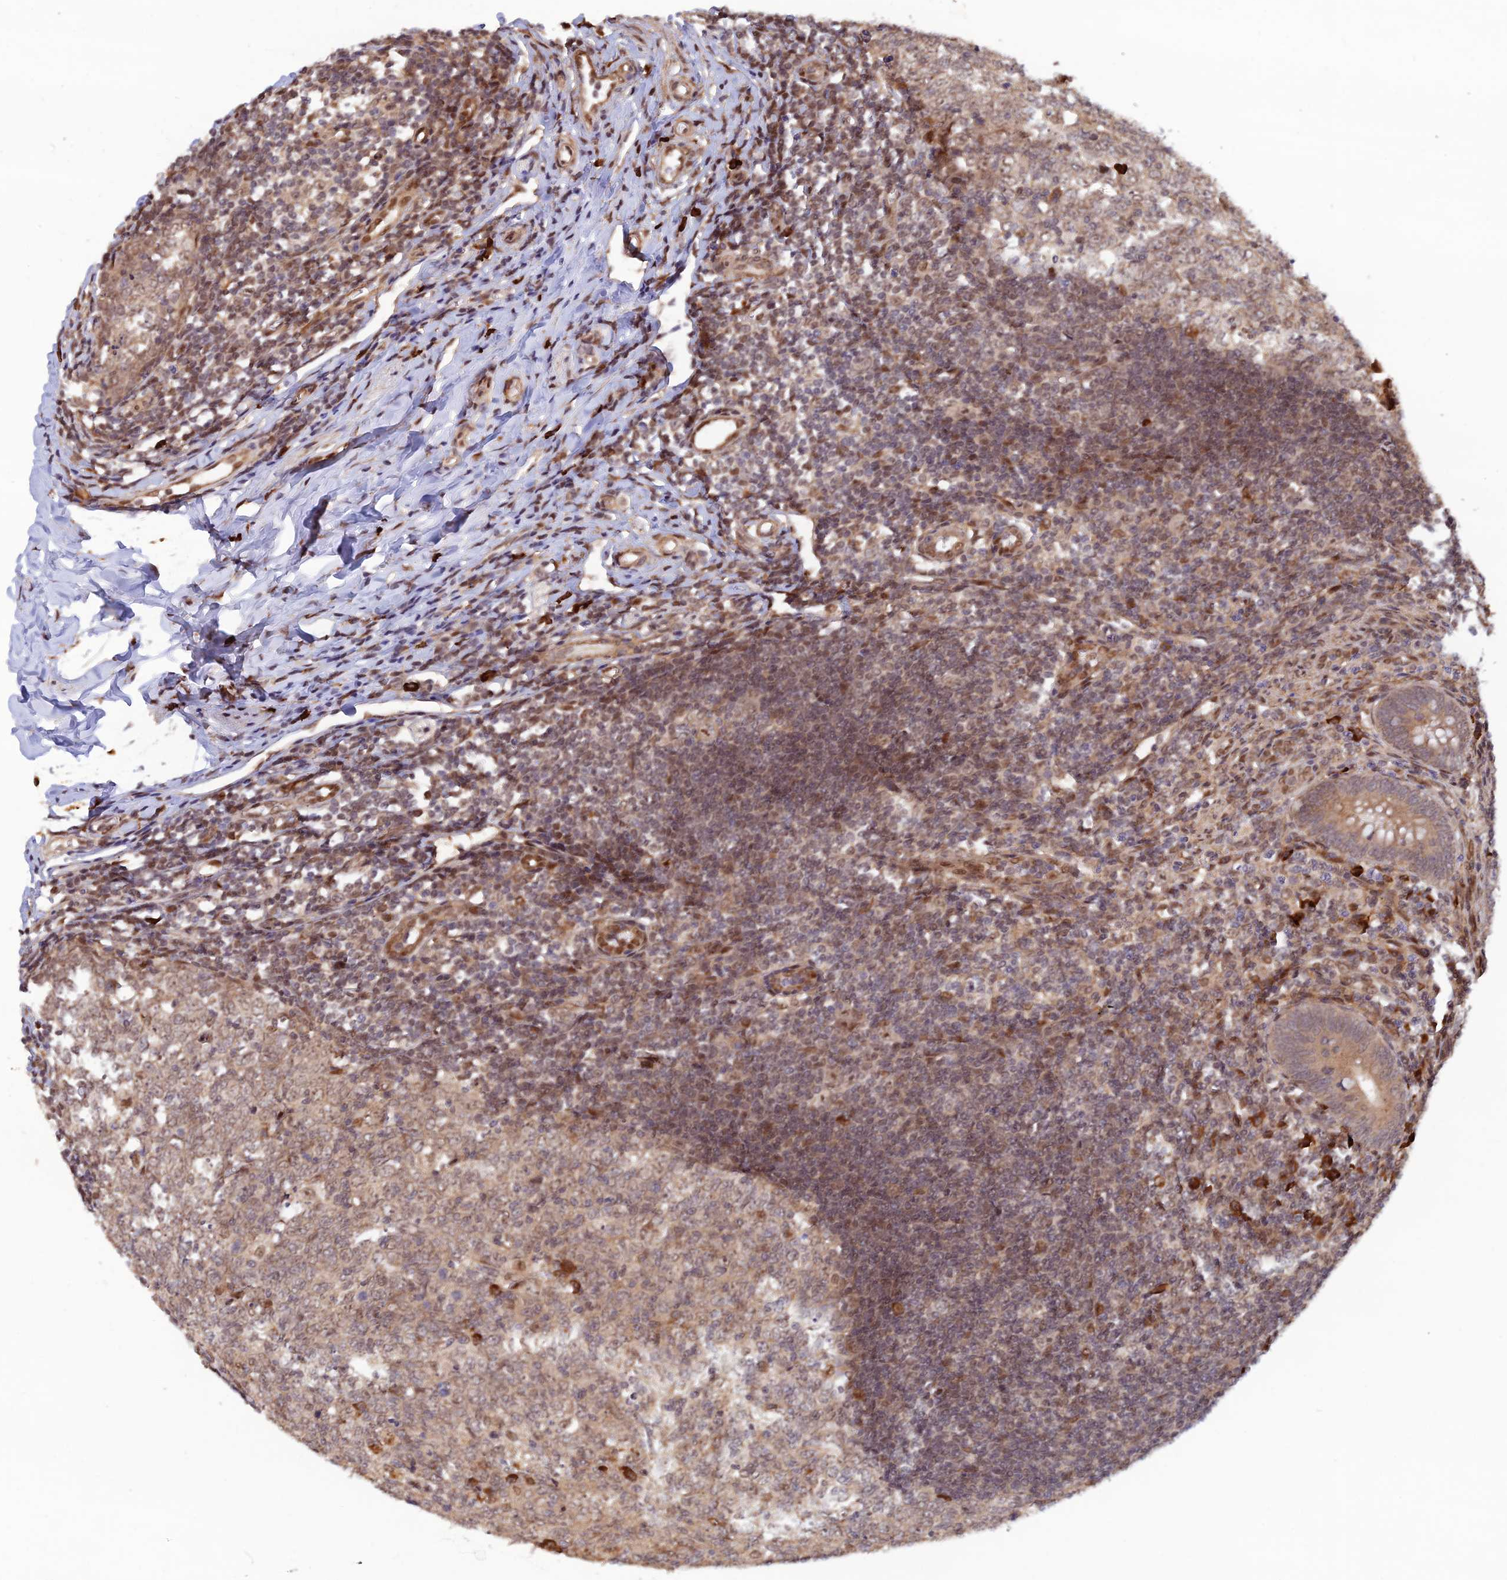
{"staining": {"intensity": "moderate", "quantity": ">75%", "location": "cytoplasmic/membranous"}, "tissue": "appendix", "cell_type": "Glandular cells", "image_type": "normal", "snomed": [{"axis": "morphology", "description": "Normal tissue, NOS"}, {"axis": "topography", "description": "Appendix"}], "caption": "Glandular cells reveal medium levels of moderate cytoplasmic/membranous expression in about >75% of cells in unremarkable appendix.", "gene": "ZNF565", "patient": {"sex": "male", "age": 14}}